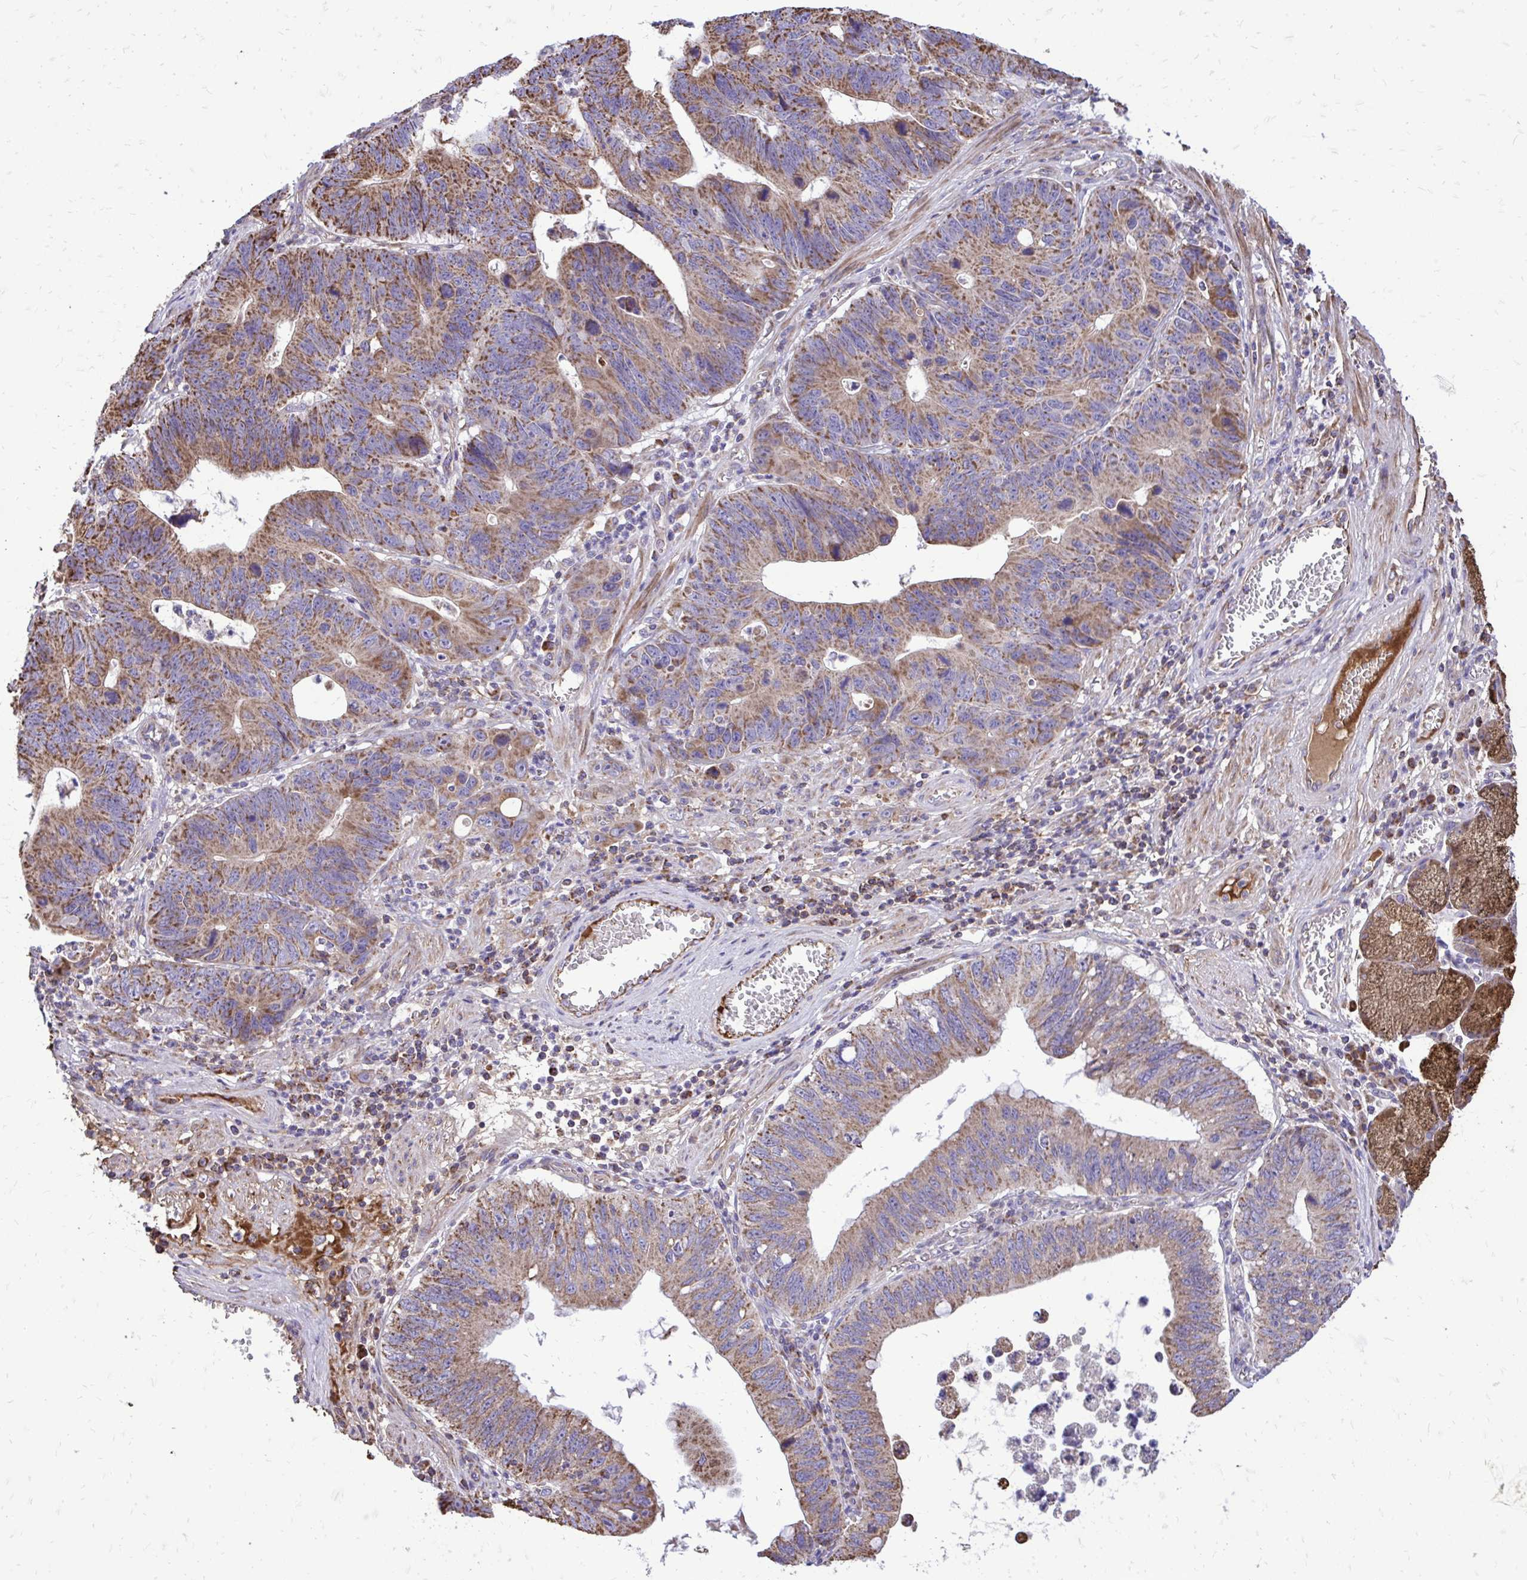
{"staining": {"intensity": "moderate", "quantity": ">75%", "location": "cytoplasmic/membranous"}, "tissue": "stomach cancer", "cell_type": "Tumor cells", "image_type": "cancer", "snomed": [{"axis": "morphology", "description": "Adenocarcinoma, NOS"}, {"axis": "topography", "description": "Stomach"}], "caption": "Stomach adenocarcinoma tissue reveals moderate cytoplasmic/membranous expression in approximately >75% of tumor cells, visualized by immunohistochemistry.", "gene": "ATP13A2", "patient": {"sex": "male", "age": 59}}